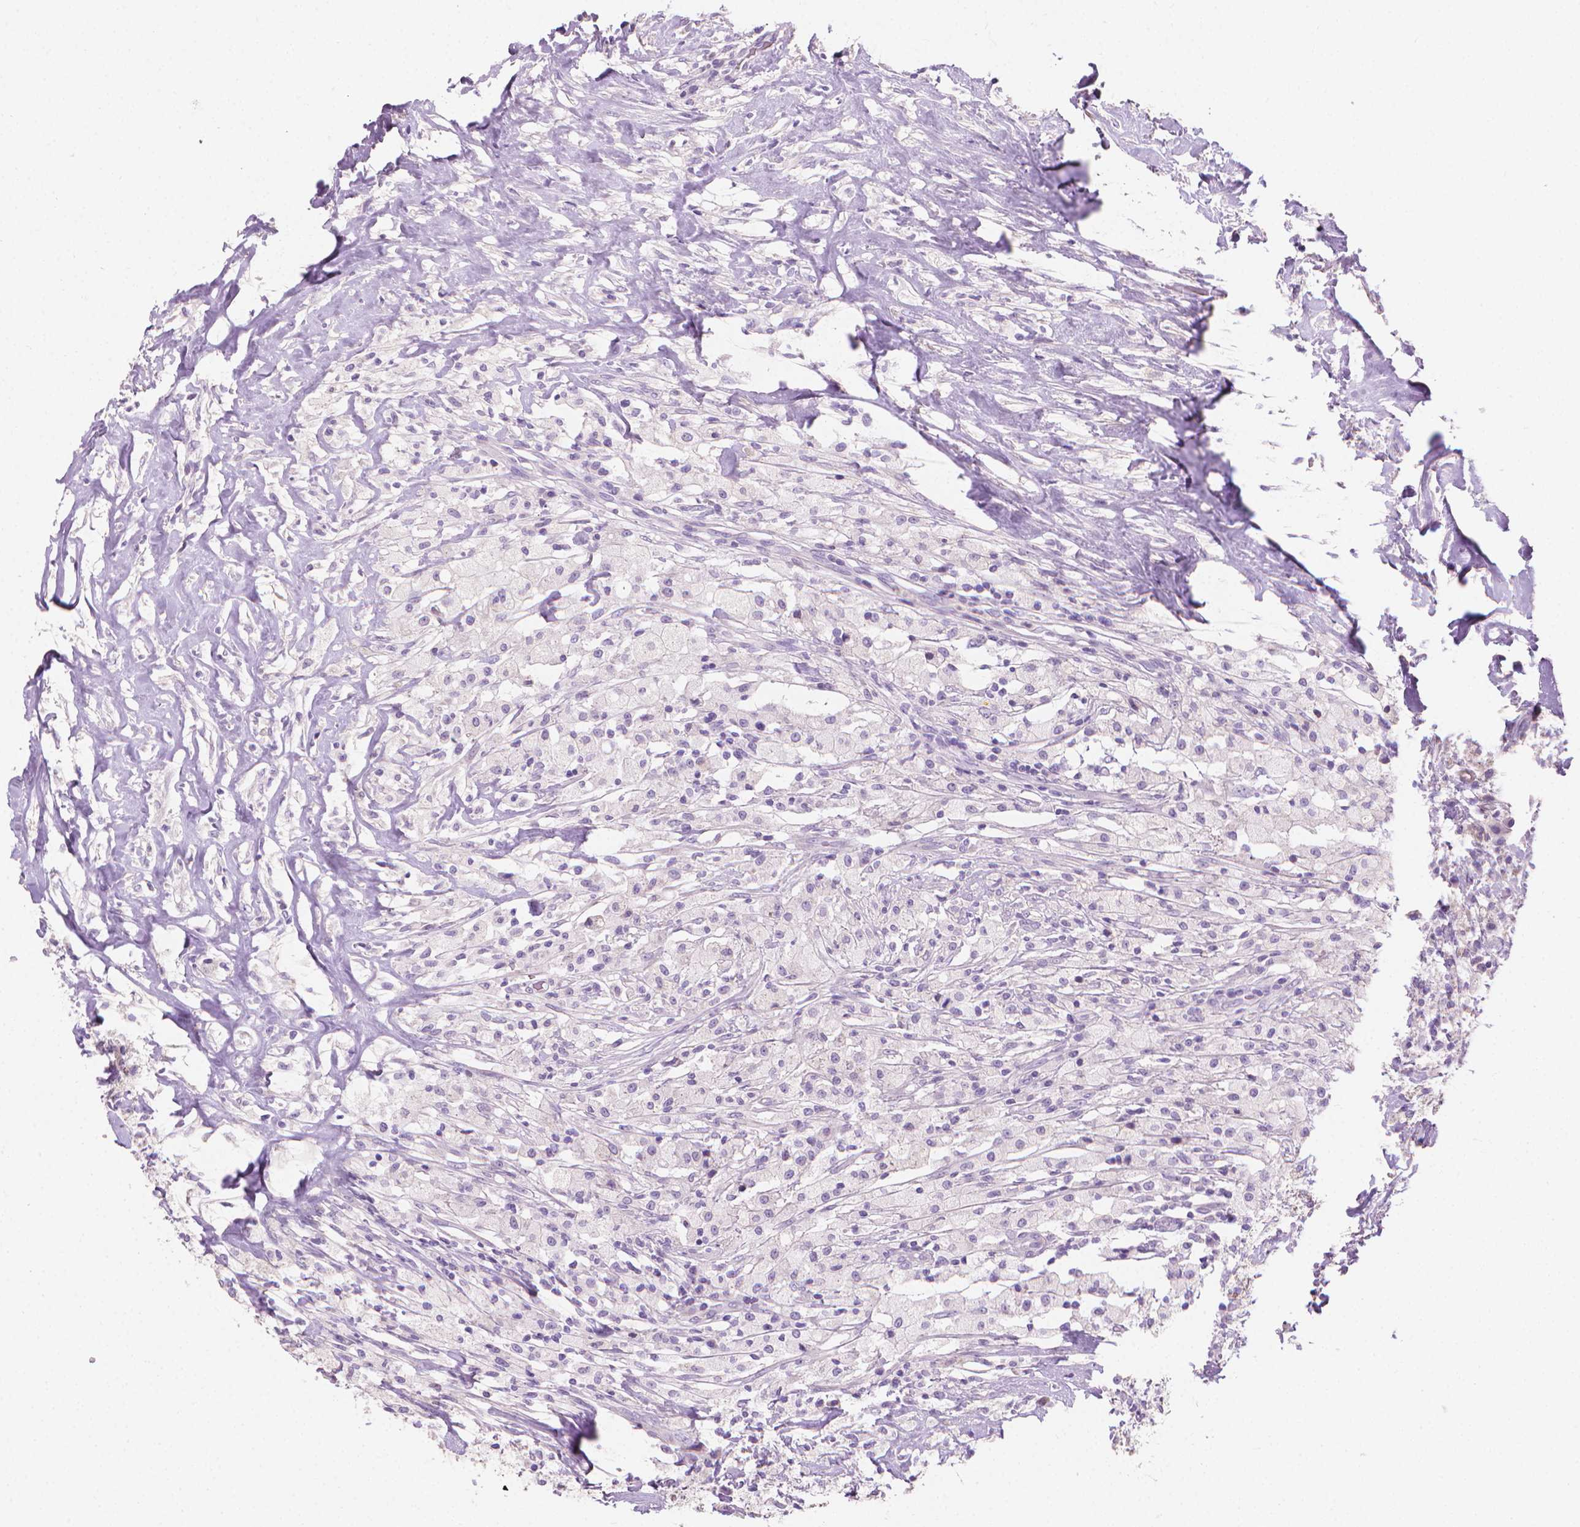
{"staining": {"intensity": "negative", "quantity": "none", "location": "none"}, "tissue": "testis cancer", "cell_type": "Tumor cells", "image_type": "cancer", "snomed": [{"axis": "morphology", "description": "Necrosis, NOS"}, {"axis": "morphology", "description": "Carcinoma, Embryonal, NOS"}, {"axis": "topography", "description": "Testis"}], "caption": "A histopathology image of testis cancer (embryonal carcinoma) stained for a protein displays no brown staining in tumor cells.", "gene": "CABCOCO1", "patient": {"sex": "male", "age": 19}}